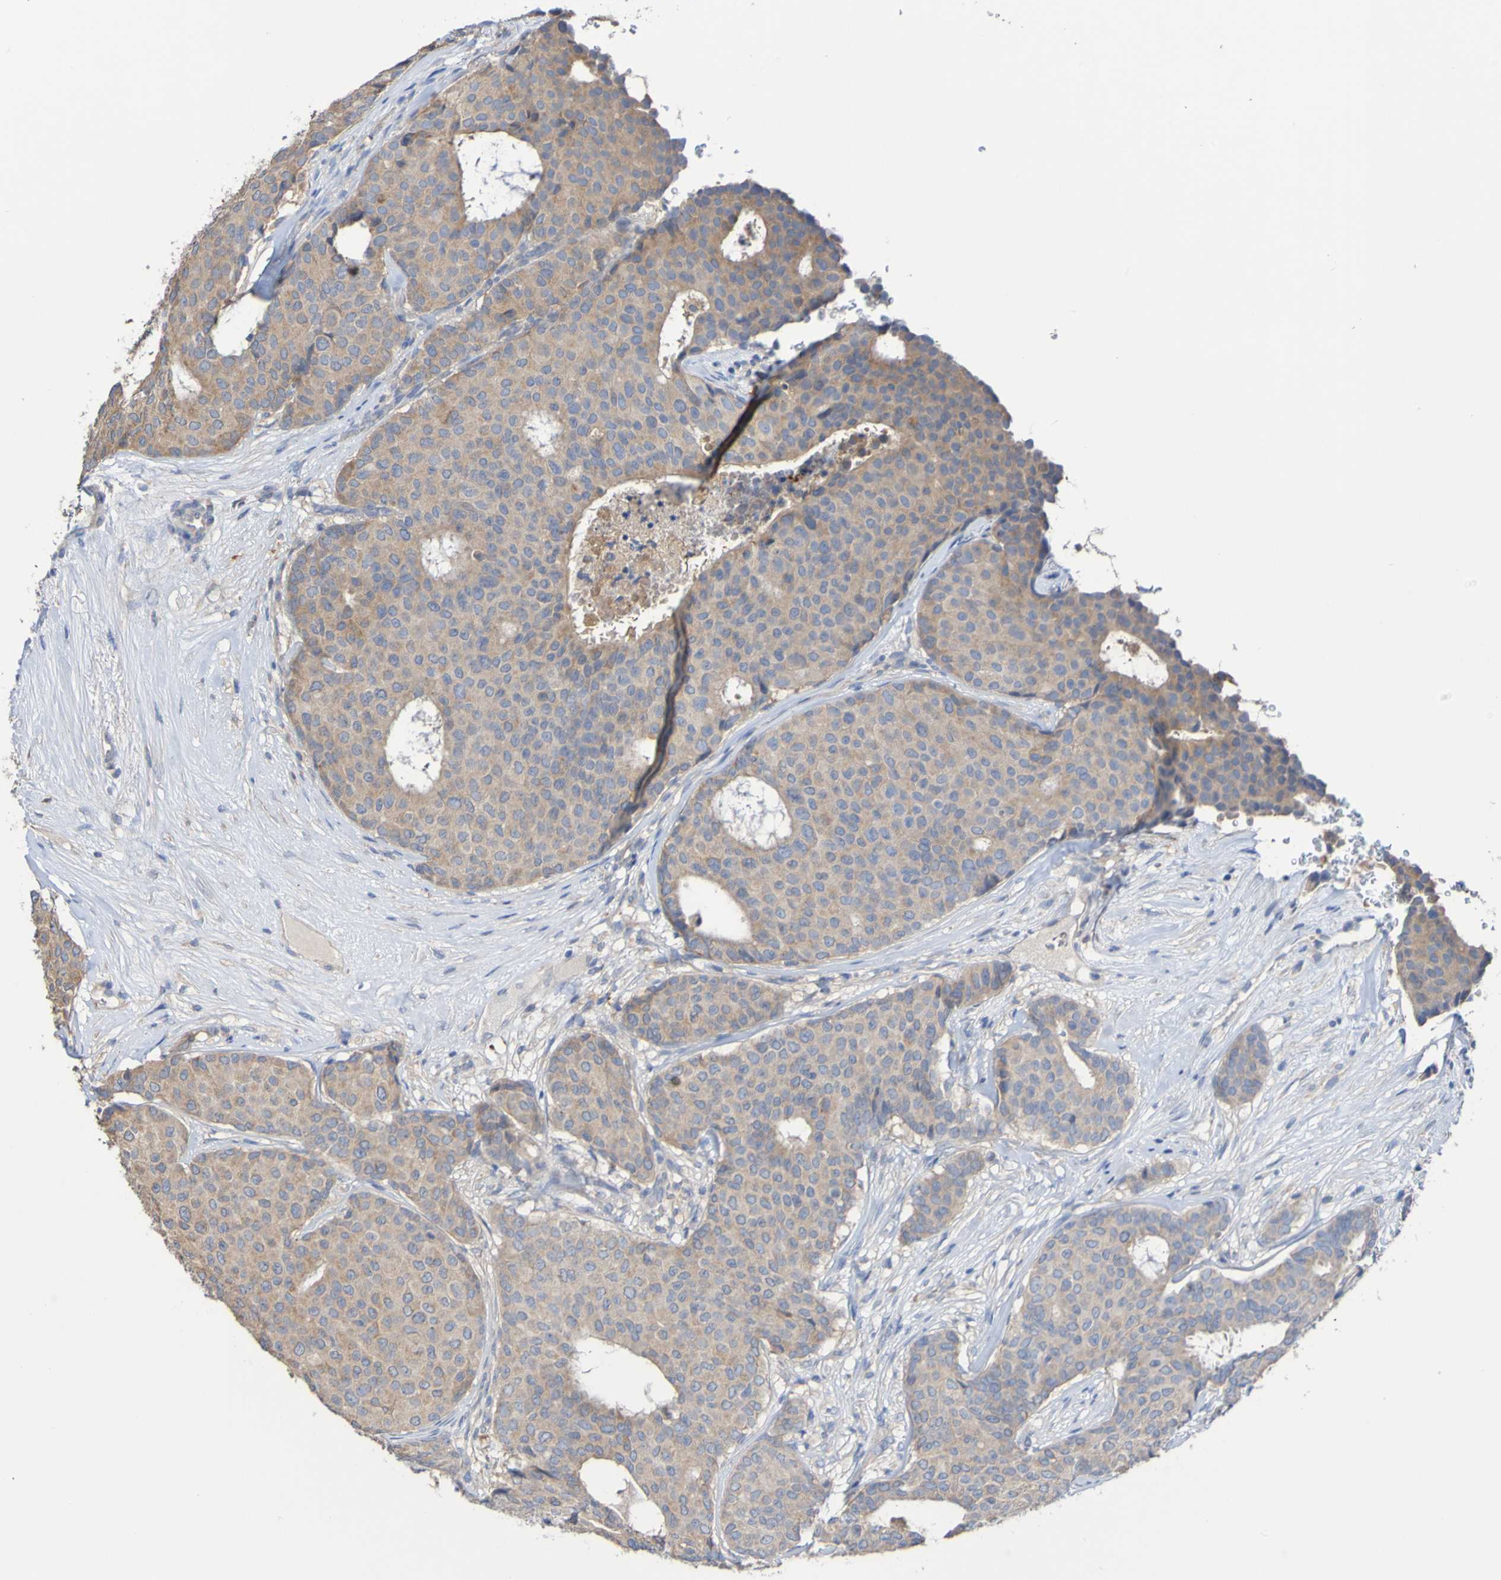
{"staining": {"intensity": "weak", "quantity": ">75%", "location": "cytoplasmic/membranous"}, "tissue": "breast cancer", "cell_type": "Tumor cells", "image_type": "cancer", "snomed": [{"axis": "morphology", "description": "Duct carcinoma"}, {"axis": "topography", "description": "Breast"}], "caption": "Immunohistochemistry (DAB (3,3'-diaminobenzidine)) staining of intraductal carcinoma (breast) displays weak cytoplasmic/membranous protein staining in about >75% of tumor cells. The staining was performed using DAB to visualize the protein expression in brown, while the nuclei were stained in blue with hematoxylin (Magnification: 20x).", "gene": "PHYH", "patient": {"sex": "female", "age": 75}}